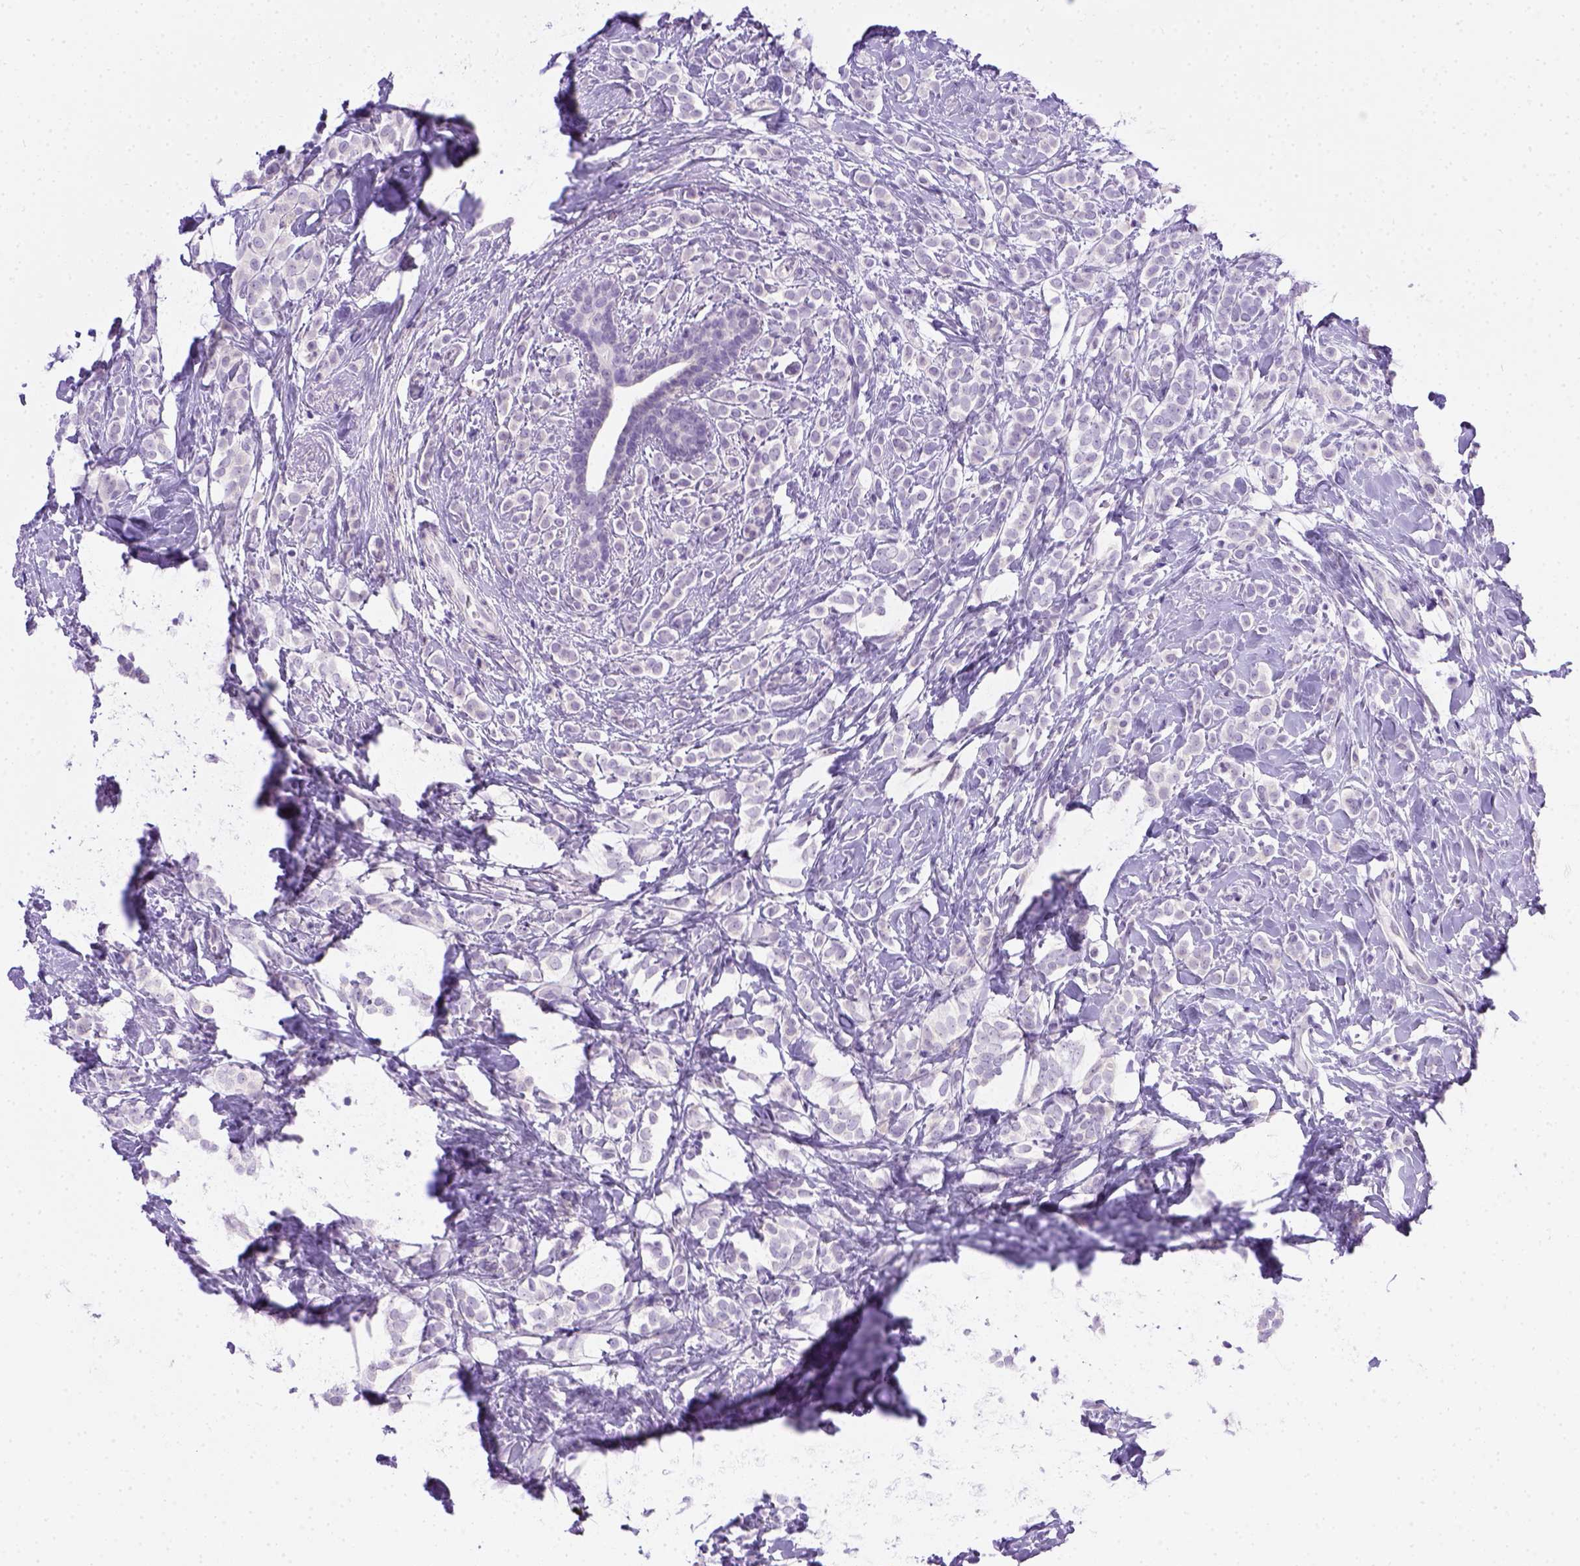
{"staining": {"intensity": "negative", "quantity": "none", "location": "none"}, "tissue": "breast cancer", "cell_type": "Tumor cells", "image_type": "cancer", "snomed": [{"axis": "morphology", "description": "Lobular carcinoma"}, {"axis": "topography", "description": "Breast"}], "caption": "Immunohistochemical staining of human breast lobular carcinoma shows no significant positivity in tumor cells.", "gene": "FAM184B", "patient": {"sex": "female", "age": 49}}